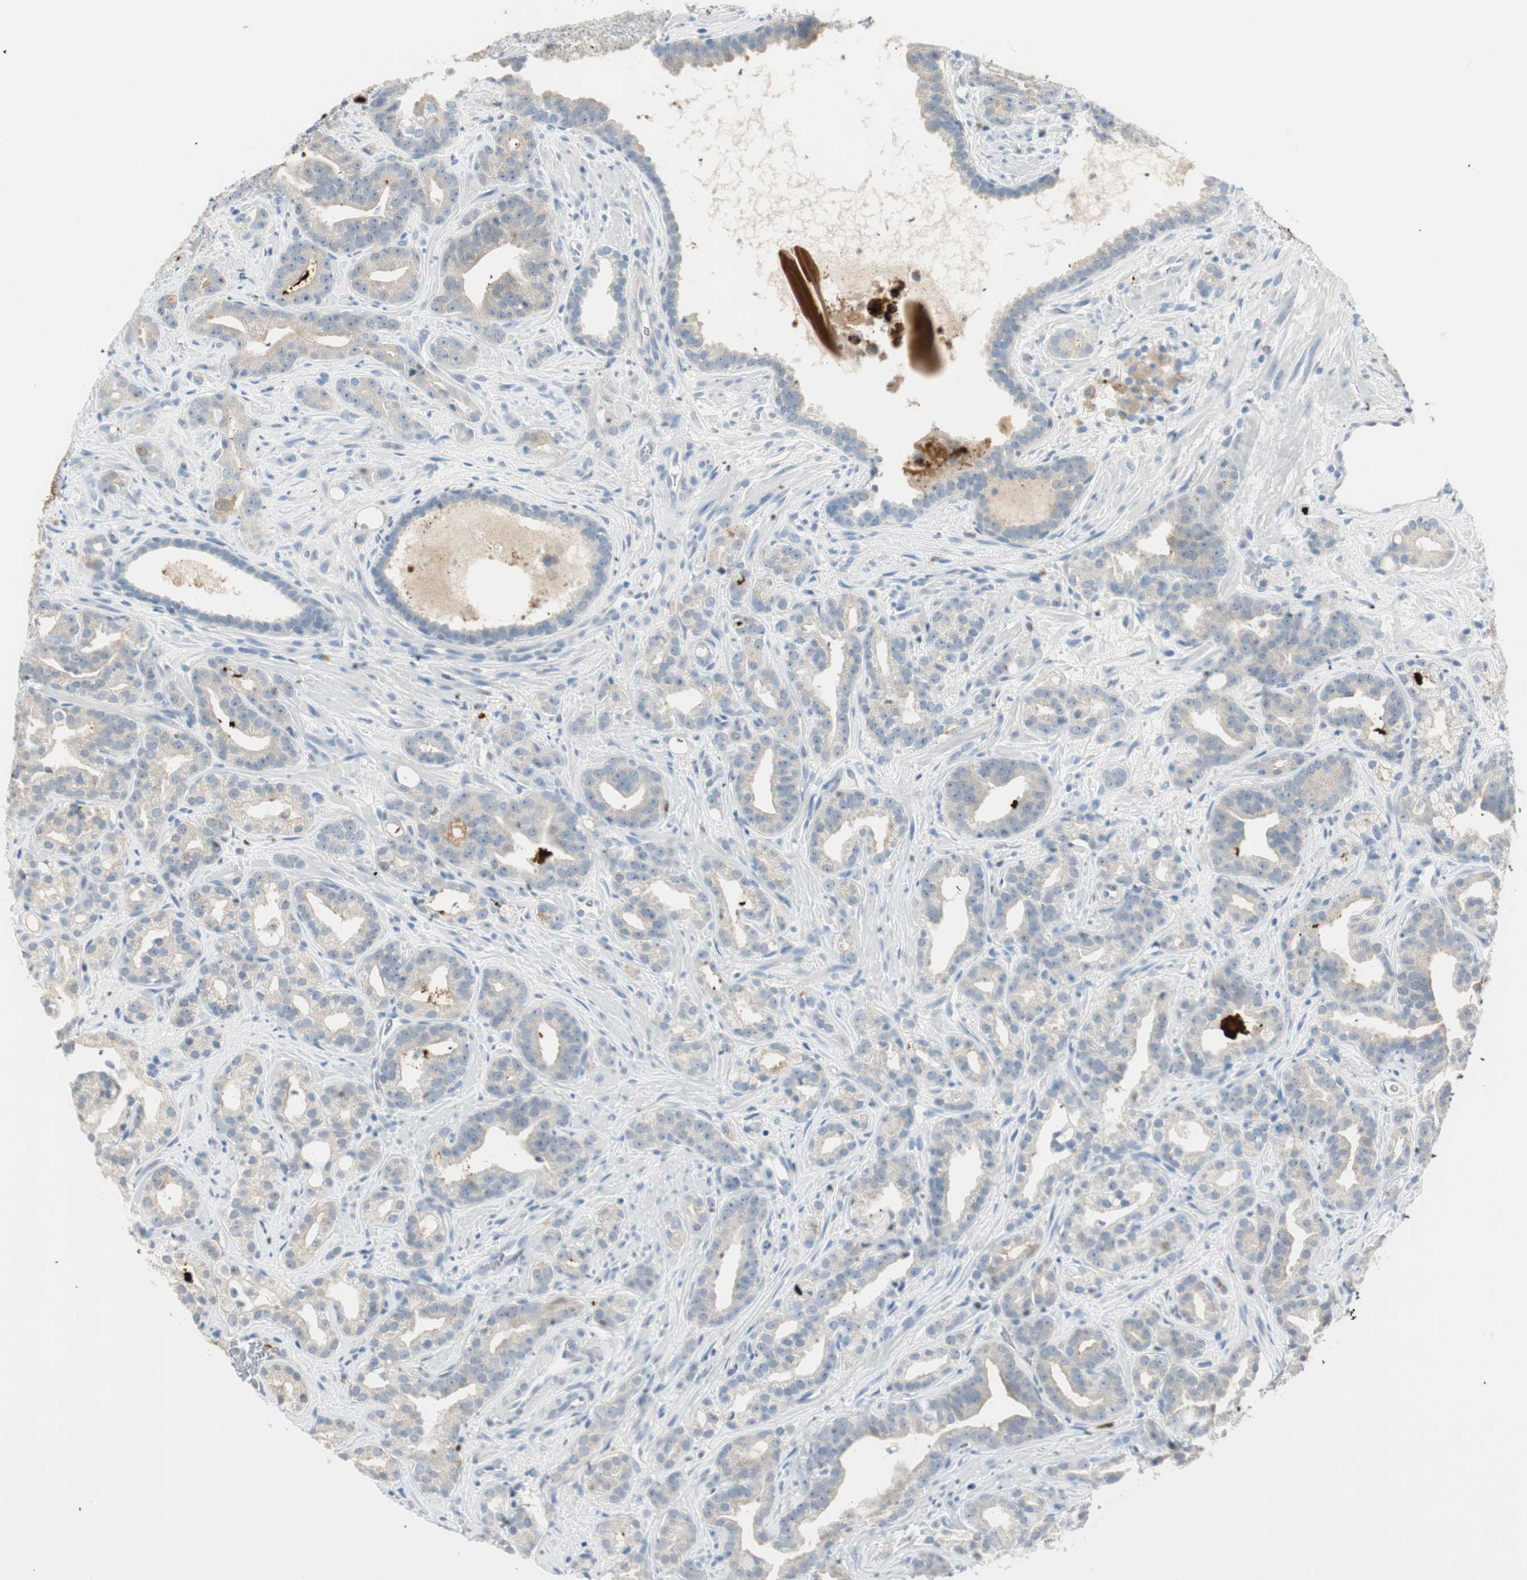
{"staining": {"intensity": "weak", "quantity": "25%-75%", "location": "cytoplasmic/membranous"}, "tissue": "prostate cancer", "cell_type": "Tumor cells", "image_type": "cancer", "snomed": [{"axis": "morphology", "description": "Adenocarcinoma, Low grade"}, {"axis": "topography", "description": "Prostate"}], "caption": "Prostate low-grade adenocarcinoma stained with immunohistochemistry (IHC) exhibits weak cytoplasmic/membranous expression in about 25%-75% of tumor cells.", "gene": "PRTN3", "patient": {"sex": "male", "age": 63}}